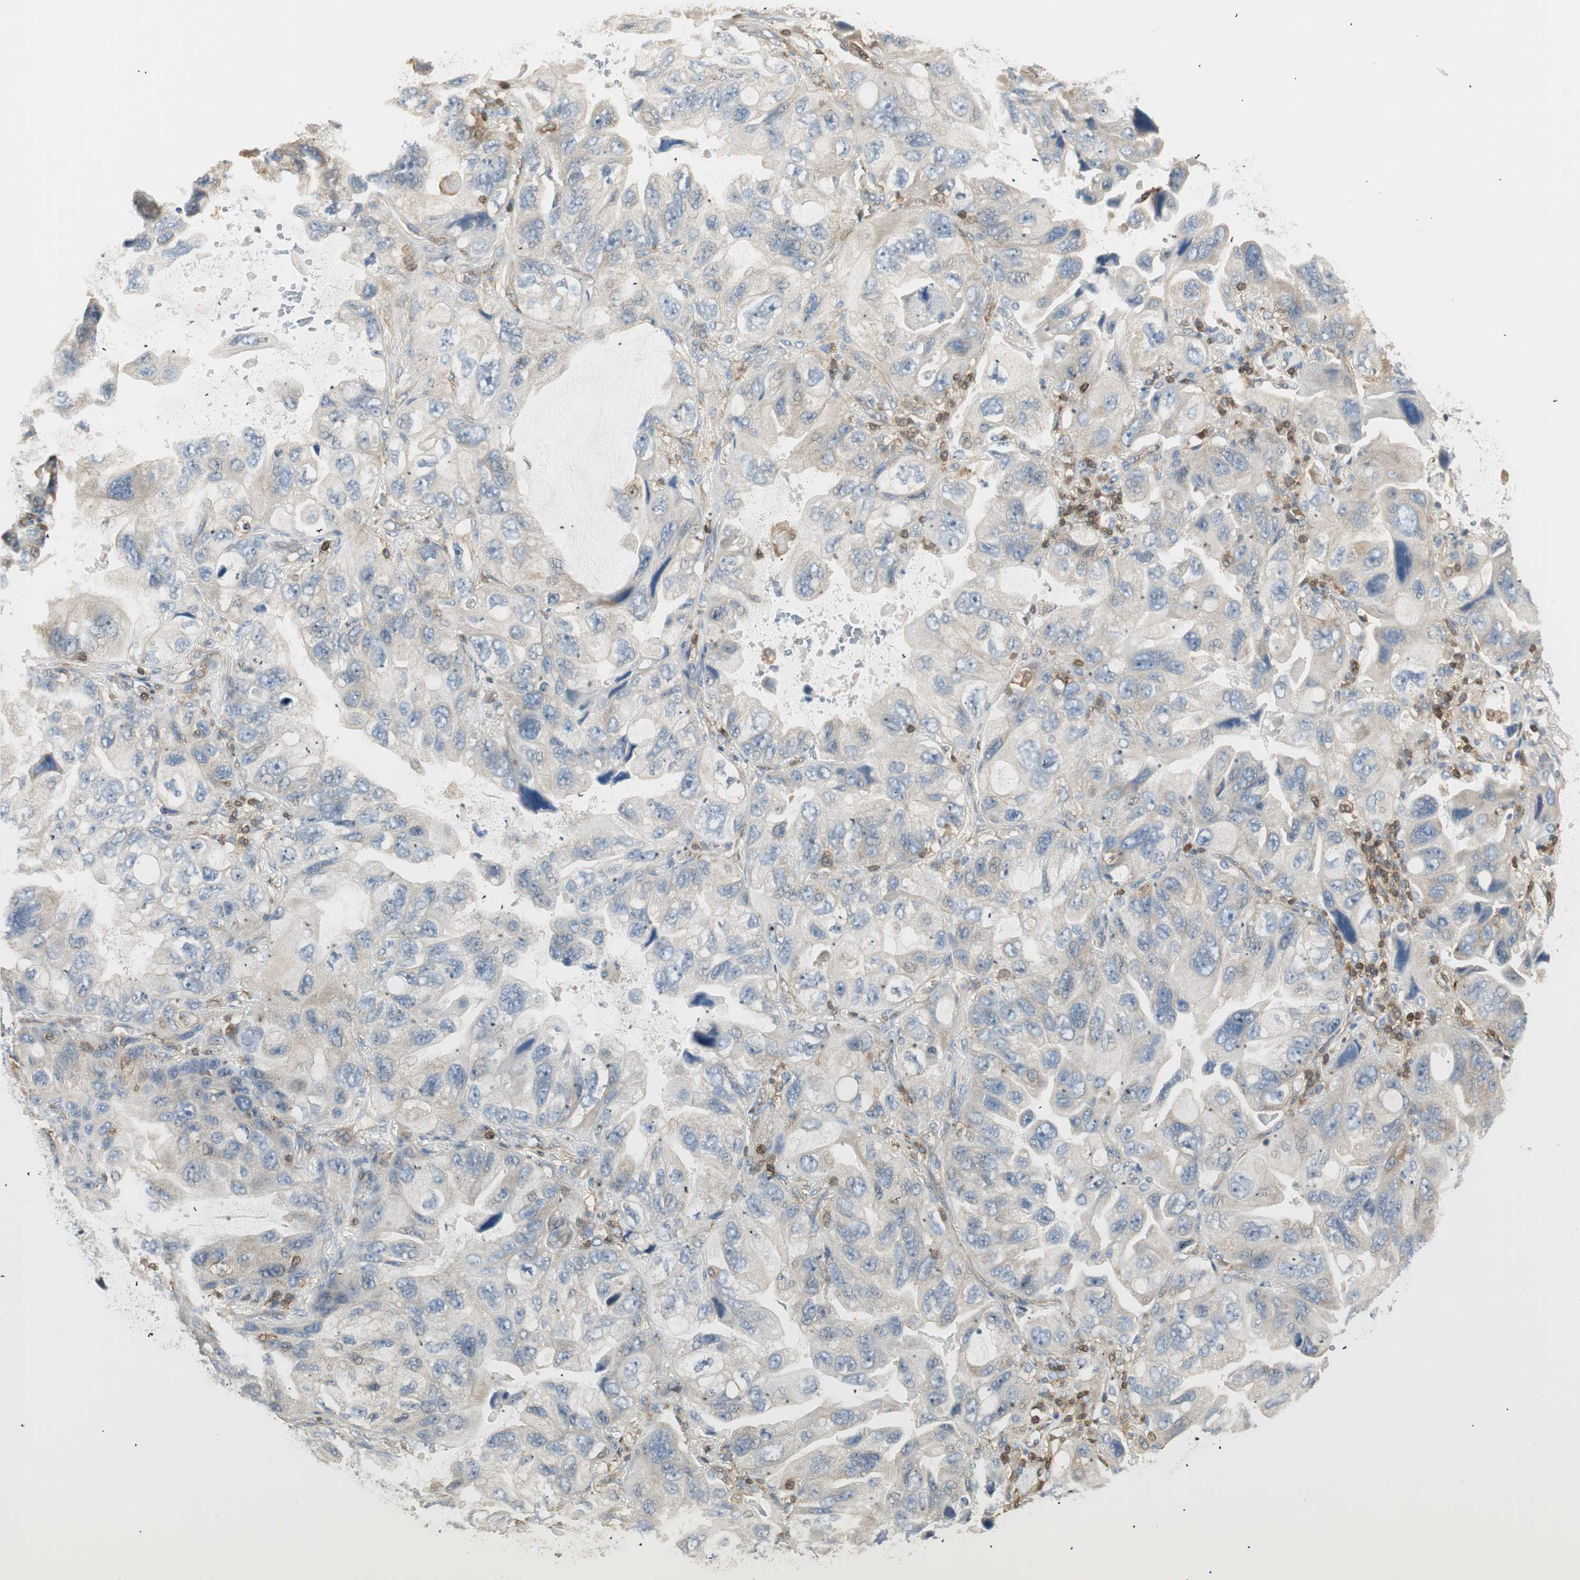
{"staining": {"intensity": "negative", "quantity": "none", "location": "none"}, "tissue": "lung cancer", "cell_type": "Tumor cells", "image_type": "cancer", "snomed": [{"axis": "morphology", "description": "Squamous cell carcinoma, NOS"}, {"axis": "topography", "description": "Lung"}], "caption": "Lung squamous cell carcinoma stained for a protein using immunohistochemistry reveals no positivity tumor cells.", "gene": "CRLF3", "patient": {"sex": "female", "age": 73}}